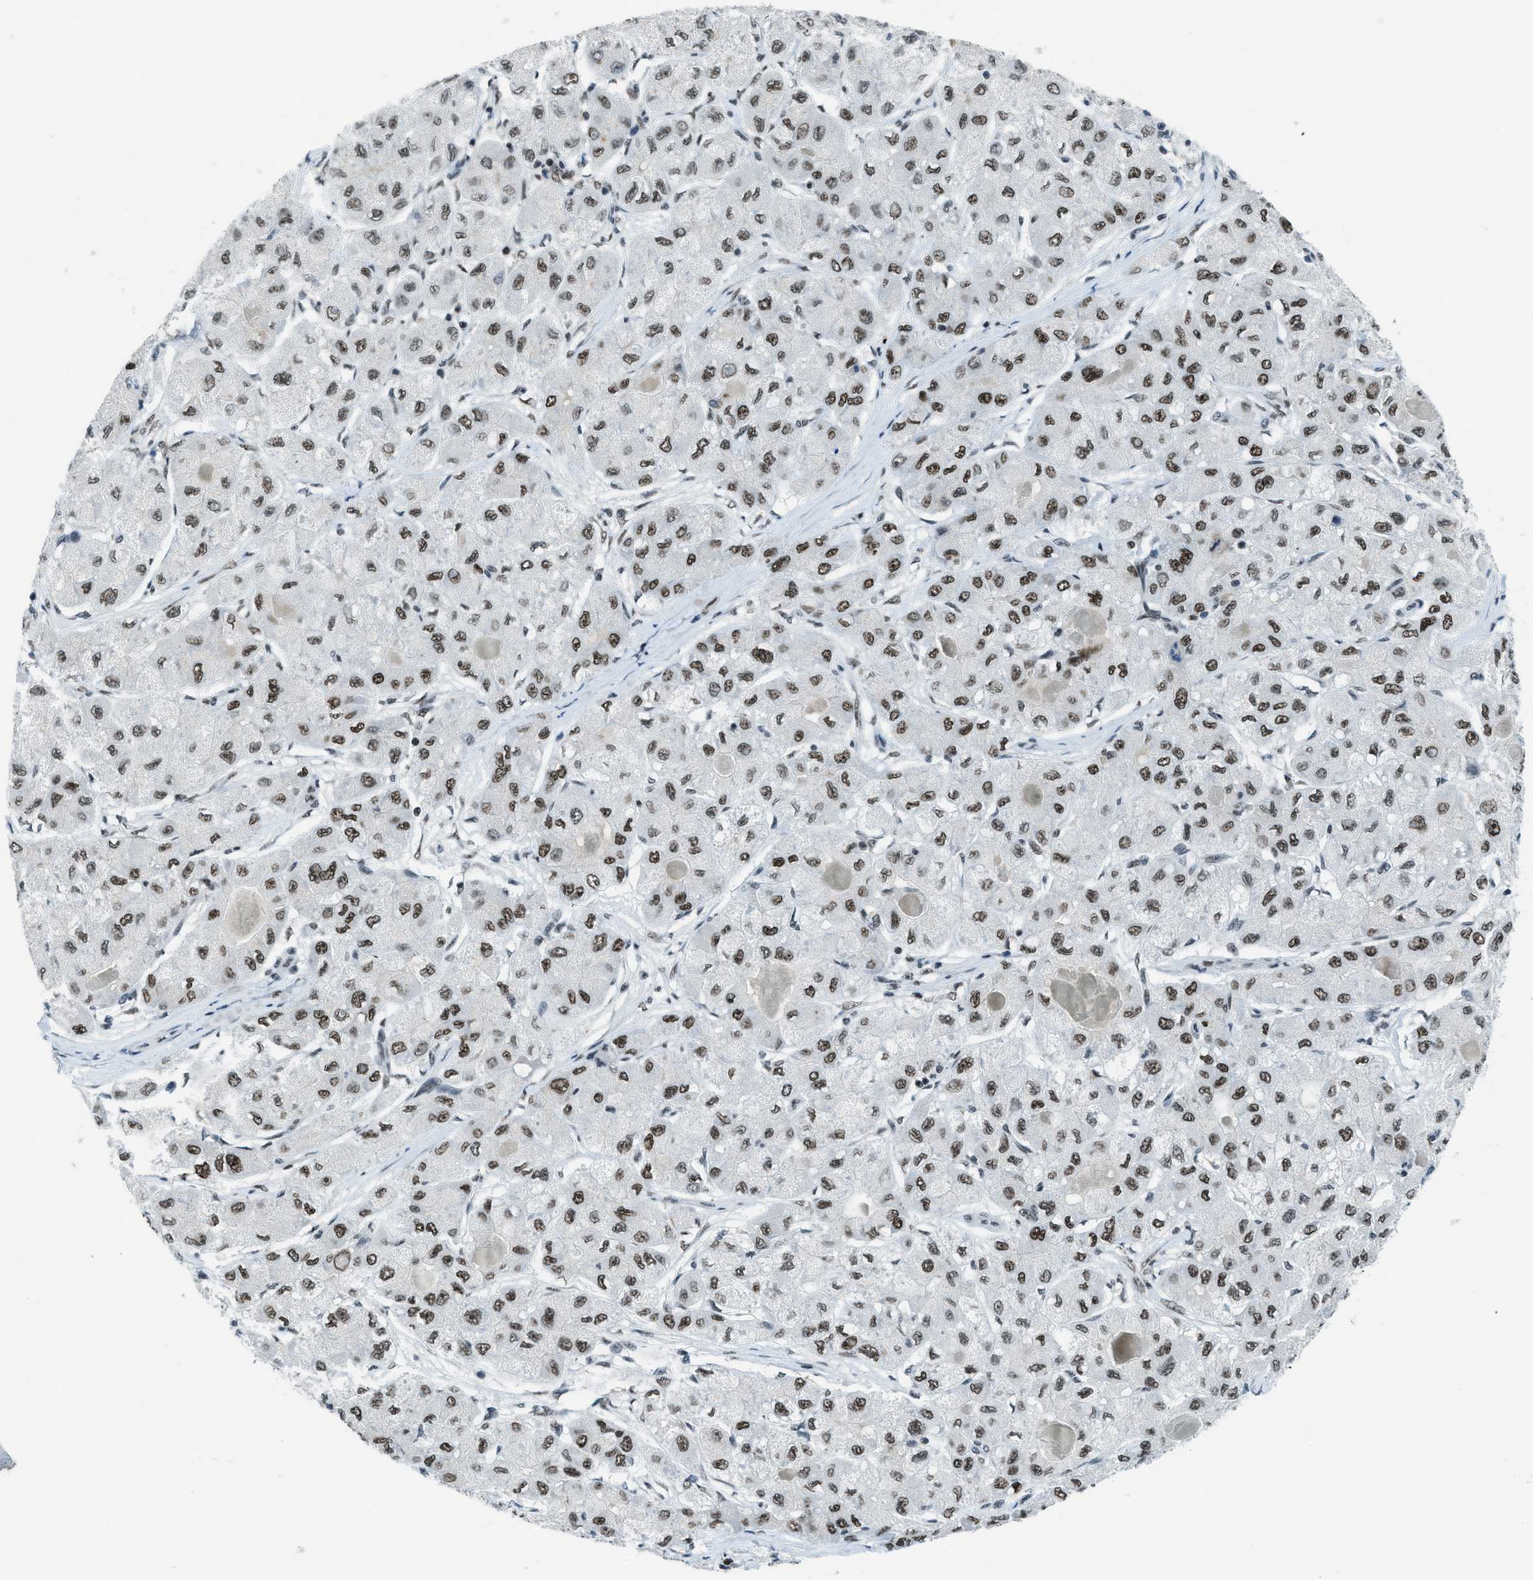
{"staining": {"intensity": "moderate", "quantity": "25%-75%", "location": "nuclear"}, "tissue": "liver cancer", "cell_type": "Tumor cells", "image_type": "cancer", "snomed": [{"axis": "morphology", "description": "Carcinoma, Hepatocellular, NOS"}, {"axis": "topography", "description": "Liver"}], "caption": "Tumor cells reveal medium levels of moderate nuclear expression in about 25%-75% of cells in liver hepatocellular carcinoma.", "gene": "RAD51B", "patient": {"sex": "male", "age": 80}}